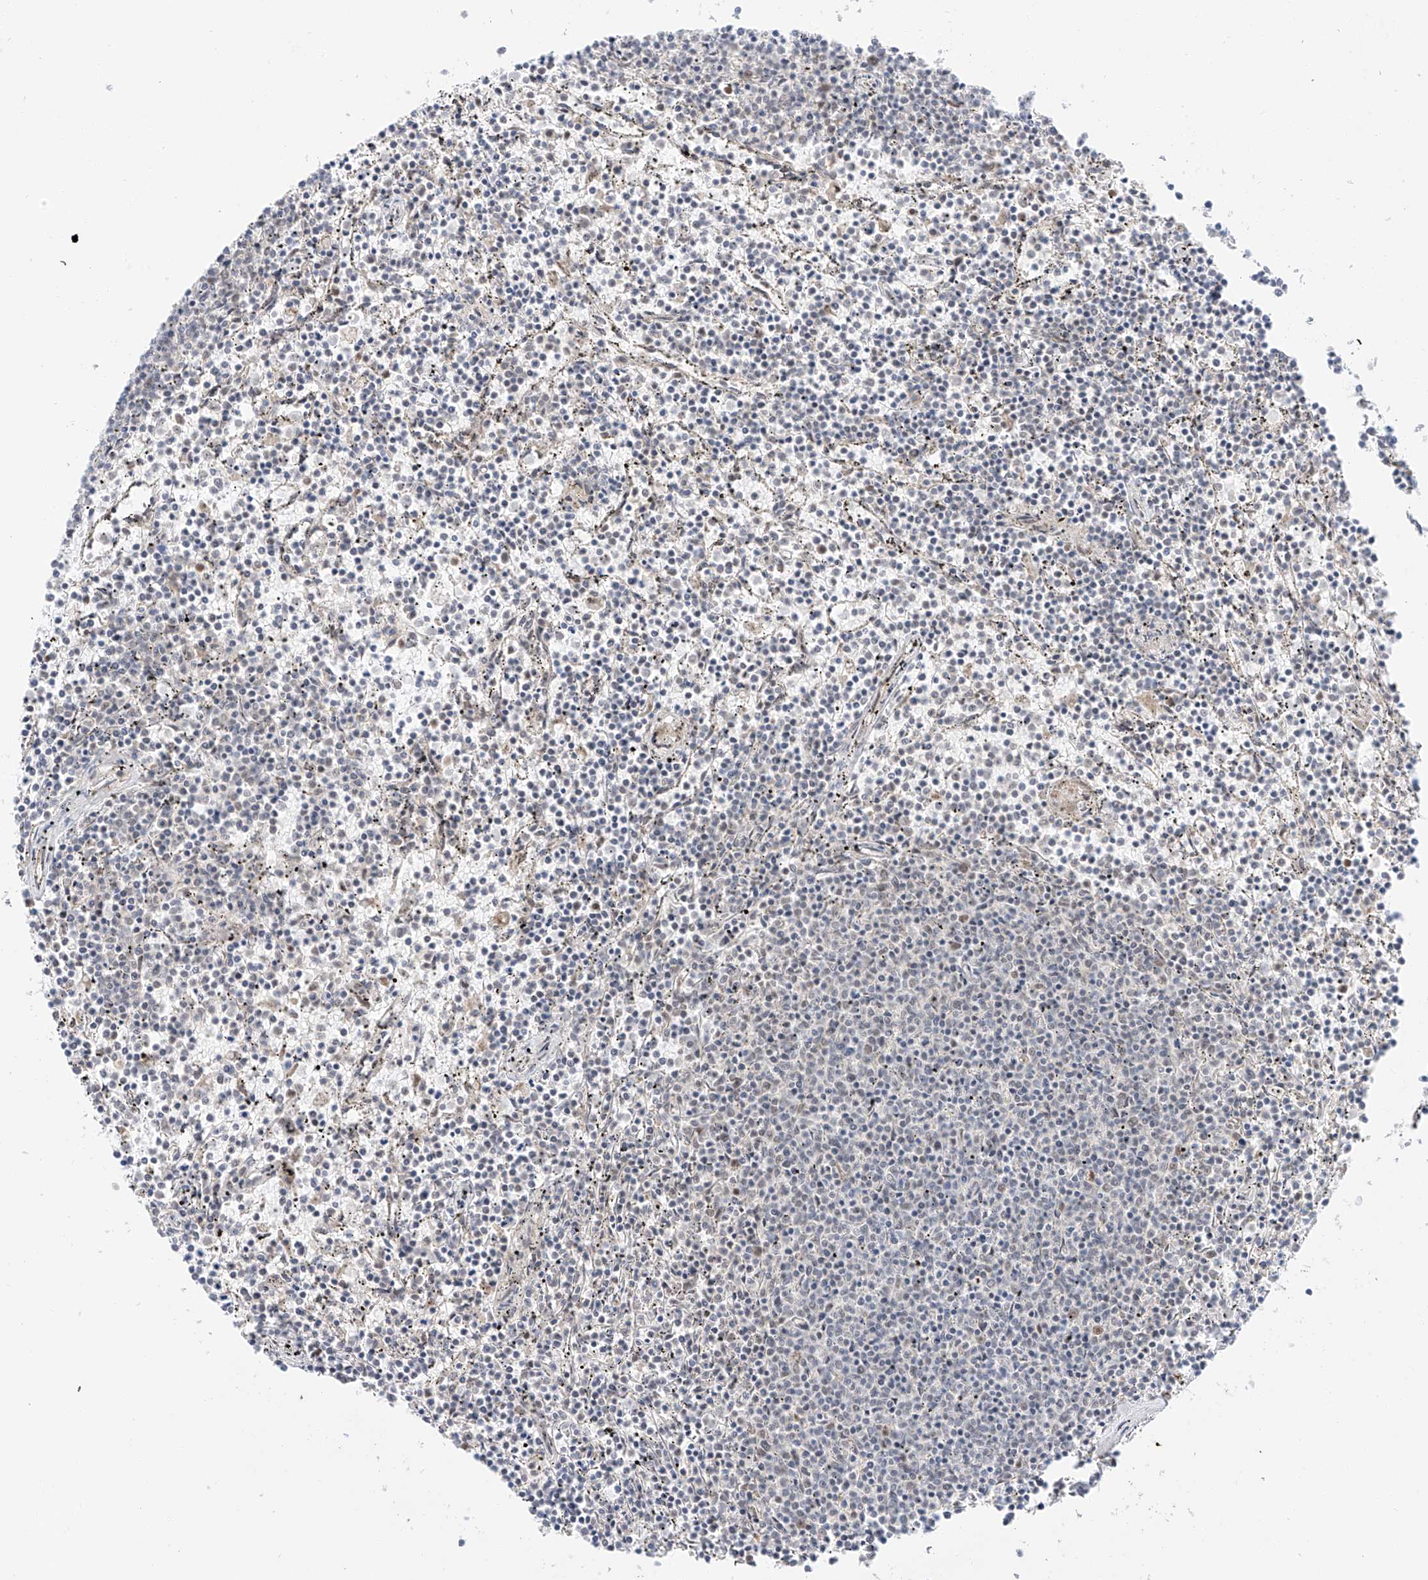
{"staining": {"intensity": "negative", "quantity": "none", "location": "none"}, "tissue": "lymphoma", "cell_type": "Tumor cells", "image_type": "cancer", "snomed": [{"axis": "morphology", "description": "Malignant lymphoma, non-Hodgkin's type, Low grade"}, {"axis": "topography", "description": "Spleen"}], "caption": "The photomicrograph reveals no significant positivity in tumor cells of lymphoma.", "gene": "POGK", "patient": {"sex": "female", "age": 50}}